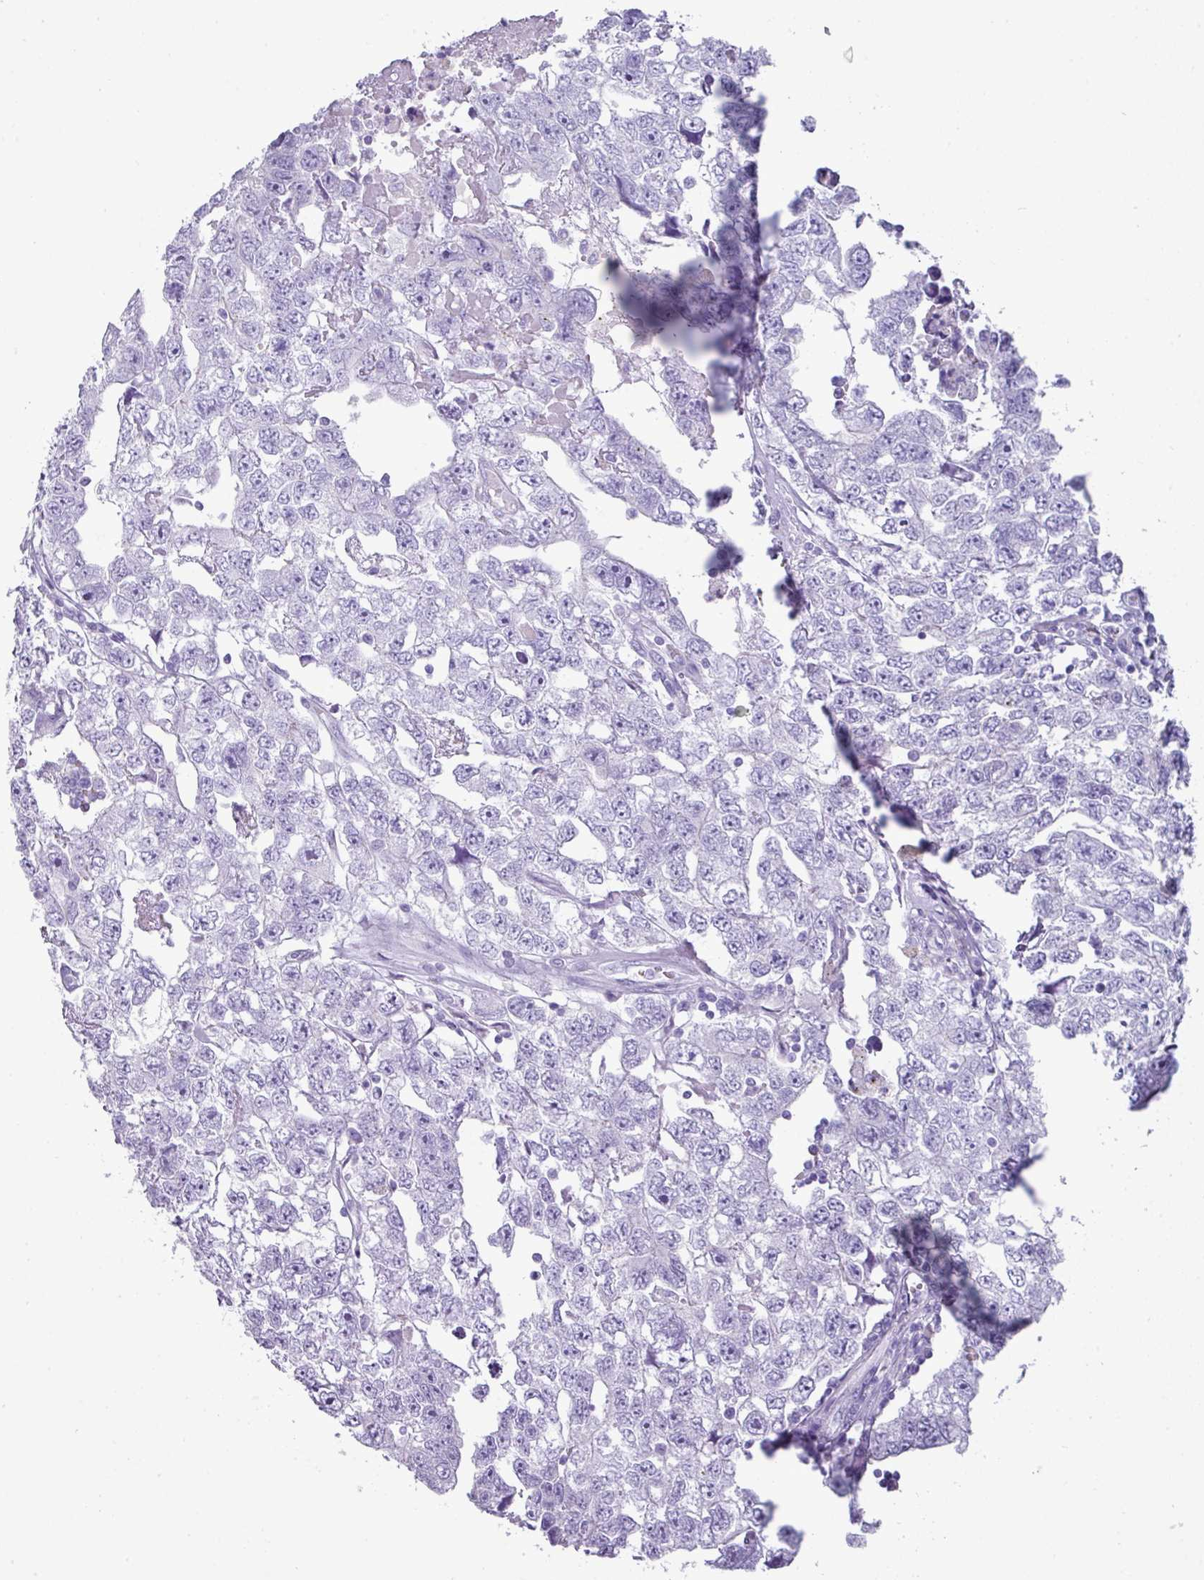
{"staining": {"intensity": "negative", "quantity": "none", "location": "none"}, "tissue": "testis cancer", "cell_type": "Tumor cells", "image_type": "cancer", "snomed": [{"axis": "morphology", "description": "Carcinoma, Embryonal, NOS"}, {"axis": "topography", "description": "Testis"}], "caption": "This is an immunohistochemistry (IHC) image of testis embryonal carcinoma. There is no staining in tumor cells.", "gene": "GSTA3", "patient": {"sex": "male", "age": 22}}